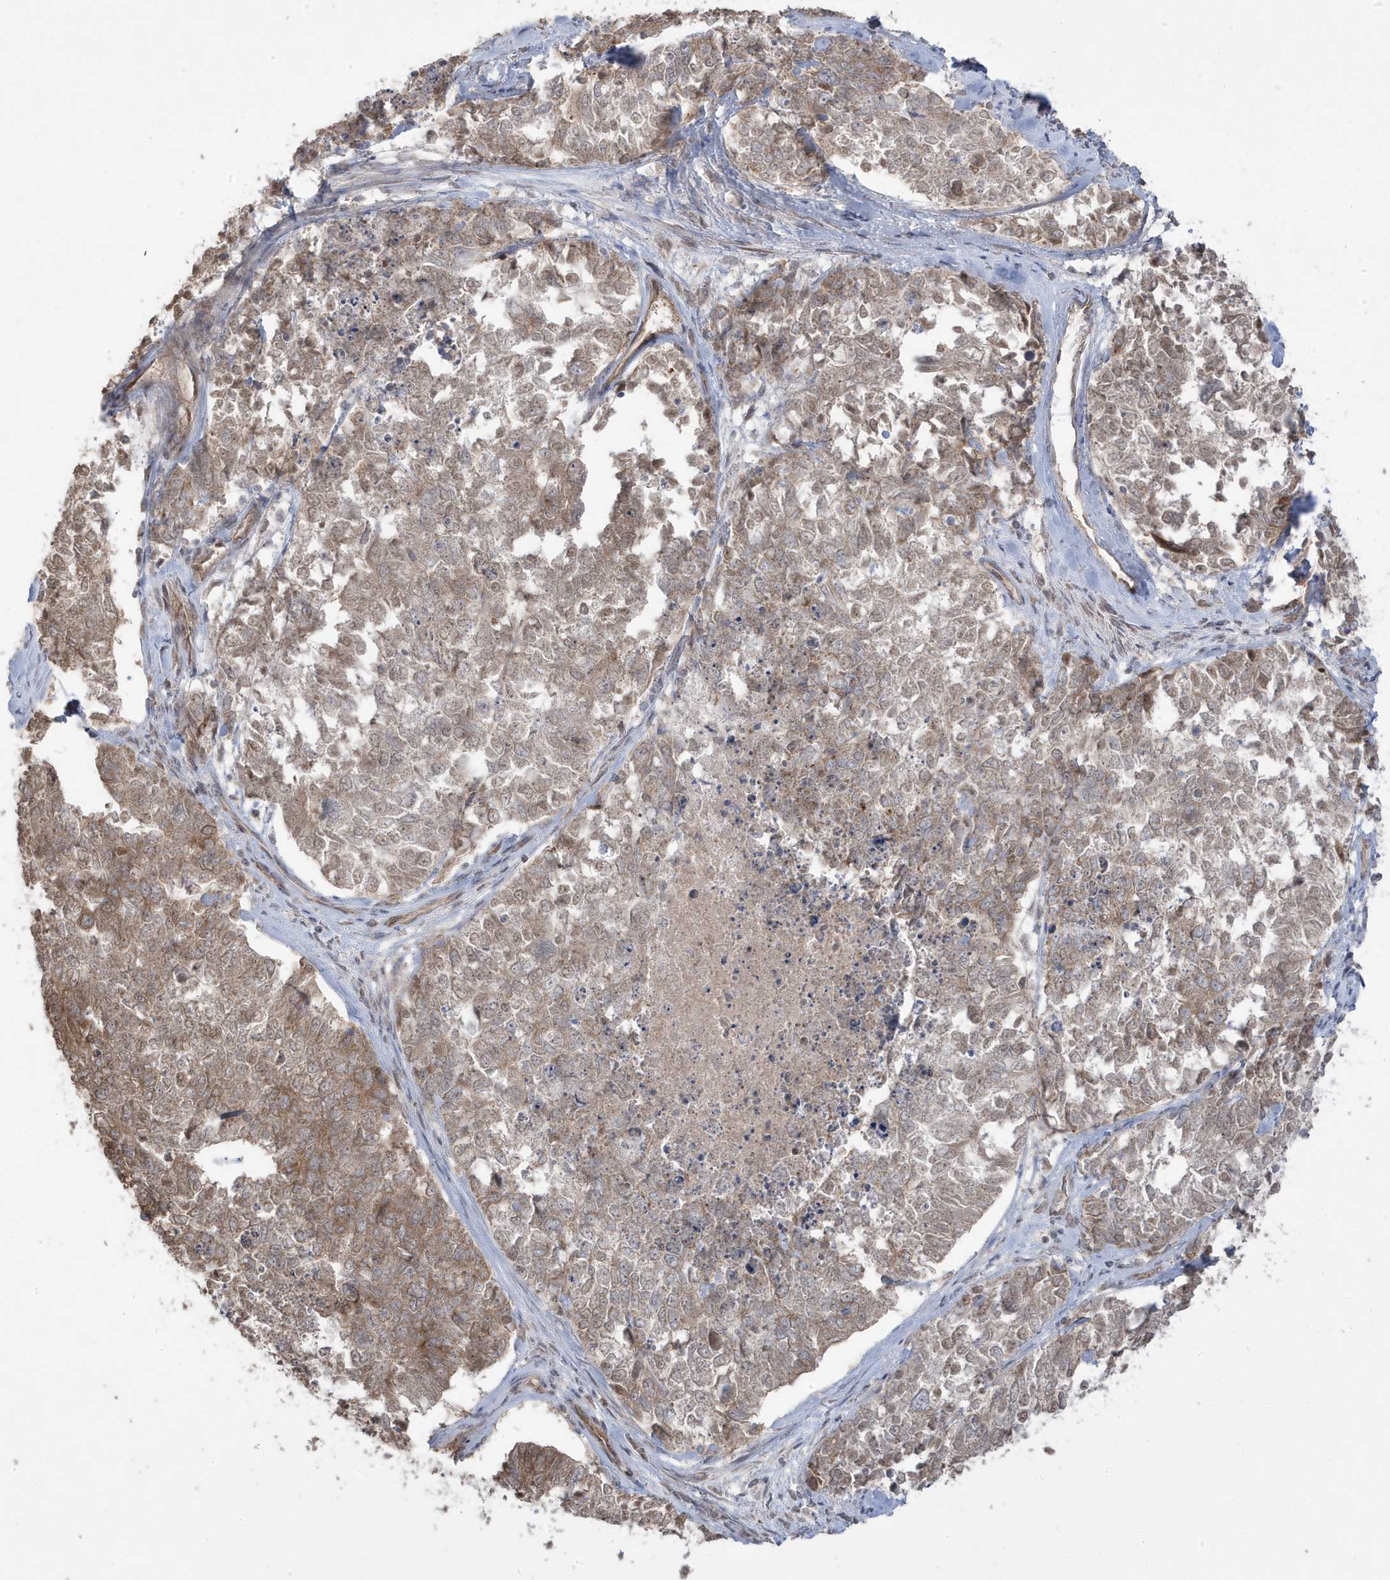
{"staining": {"intensity": "moderate", "quantity": "25%-75%", "location": "cytoplasmic/membranous"}, "tissue": "cervical cancer", "cell_type": "Tumor cells", "image_type": "cancer", "snomed": [{"axis": "morphology", "description": "Squamous cell carcinoma, NOS"}, {"axis": "topography", "description": "Cervix"}], "caption": "An image of cervical cancer stained for a protein reveals moderate cytoplasmic/membranous brown staining in tumor cells.", "gene": "DNAJC12", "patient": {"sex": "female", "age": 63}}